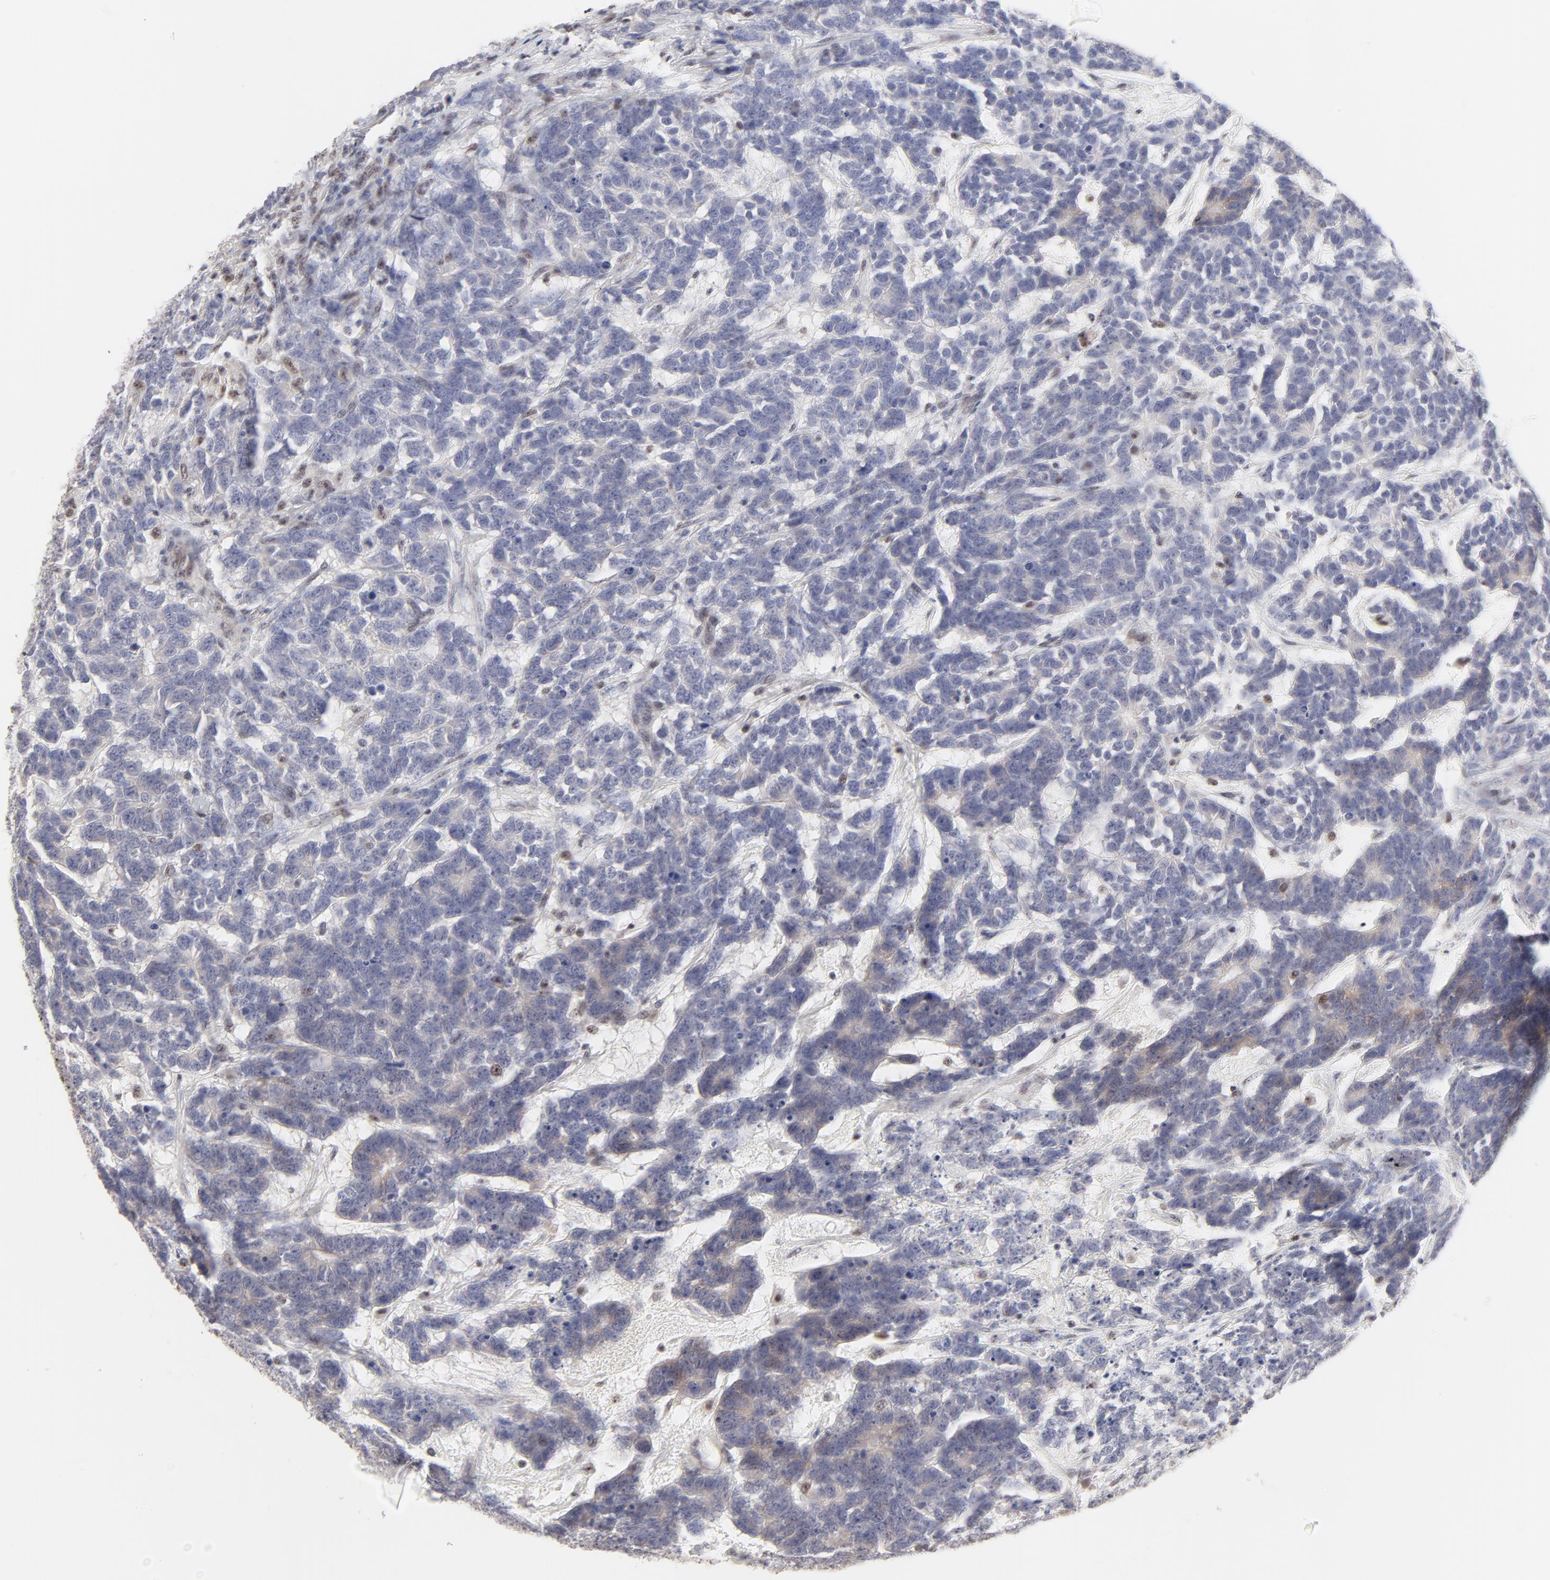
{"staining": {"intensity": "negative", "quantity": "none", "location": "none"}, "tissue": "testis cancer", "cell_type": "Tumor cells", "image_type": "cancer", "snomed": [{"axis": "morphology", "description": "Carcinoma, Embryonal, NOS"}, {"axis": "topography", "description": "Testis"}], "caption": "Tumor cells show no significant expression in testis embryonal carcinoma.", "gene": "NFIL3", "patient": {"sex": "male", "age": 26}}